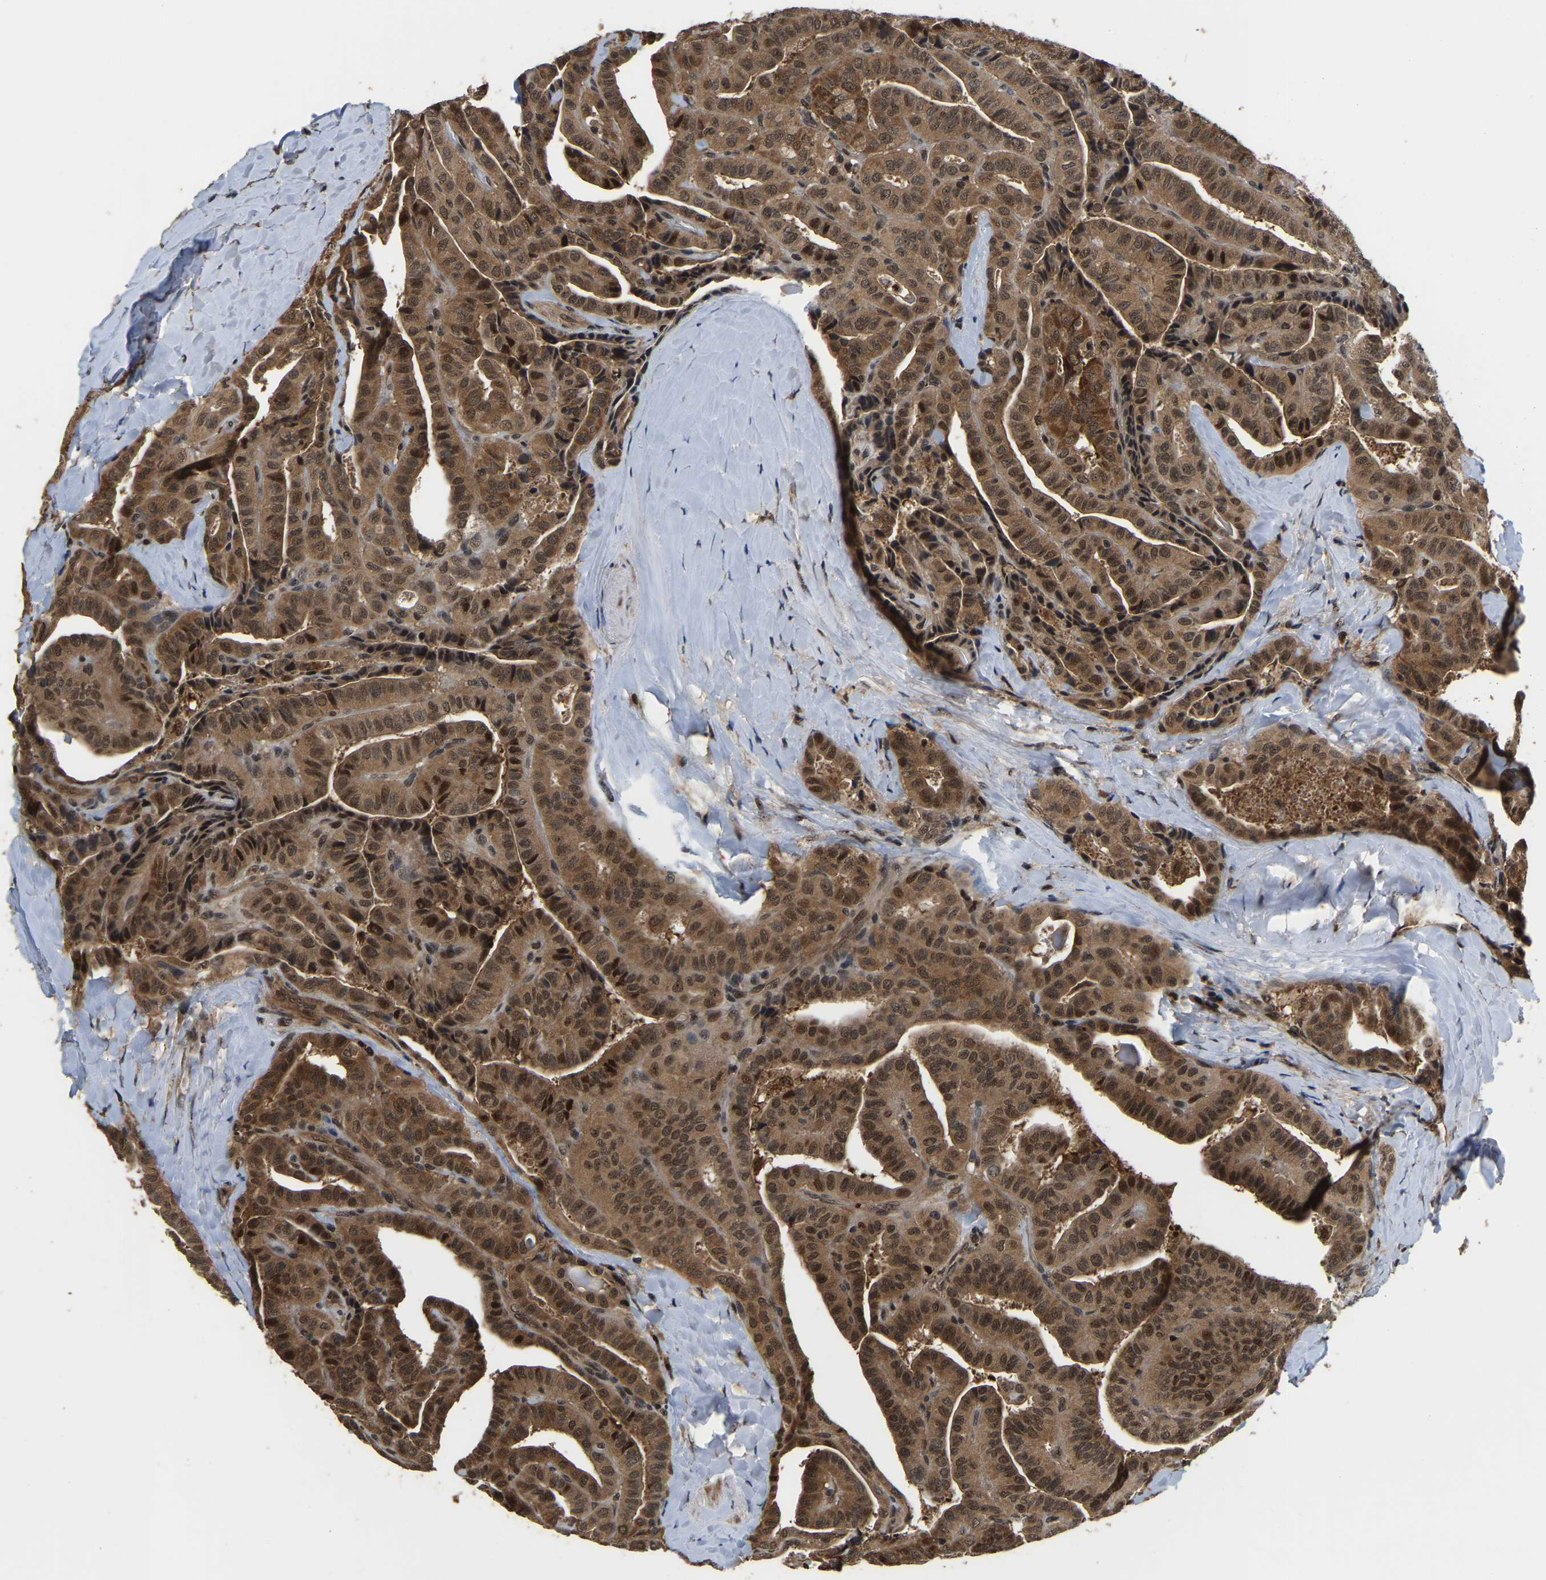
{"staining": {"intensity": "moderate", "quantity": ">75%", "location": "cytoplasmic/membranous,nuclear"}, "tissue": "thyroid cancer", "cell_type": "Tumor cells", "image_type": "cancer", "snomed": [{"axis": "morphology", "description": "Papillary adenocarcinoma, NOS"}, {"axis": "topography", "description": "Thyroid gland"}], "caption": "Thyroid cancer tissue reveals moderate cytoplasmic/membranous and nuclear staining in about >75% of tumor cells Ihc stains the protein of interest in brown and the nuclei are stained blue.", "gene": "CIAO1", "patient": {"sex": "male", "age": 77}}